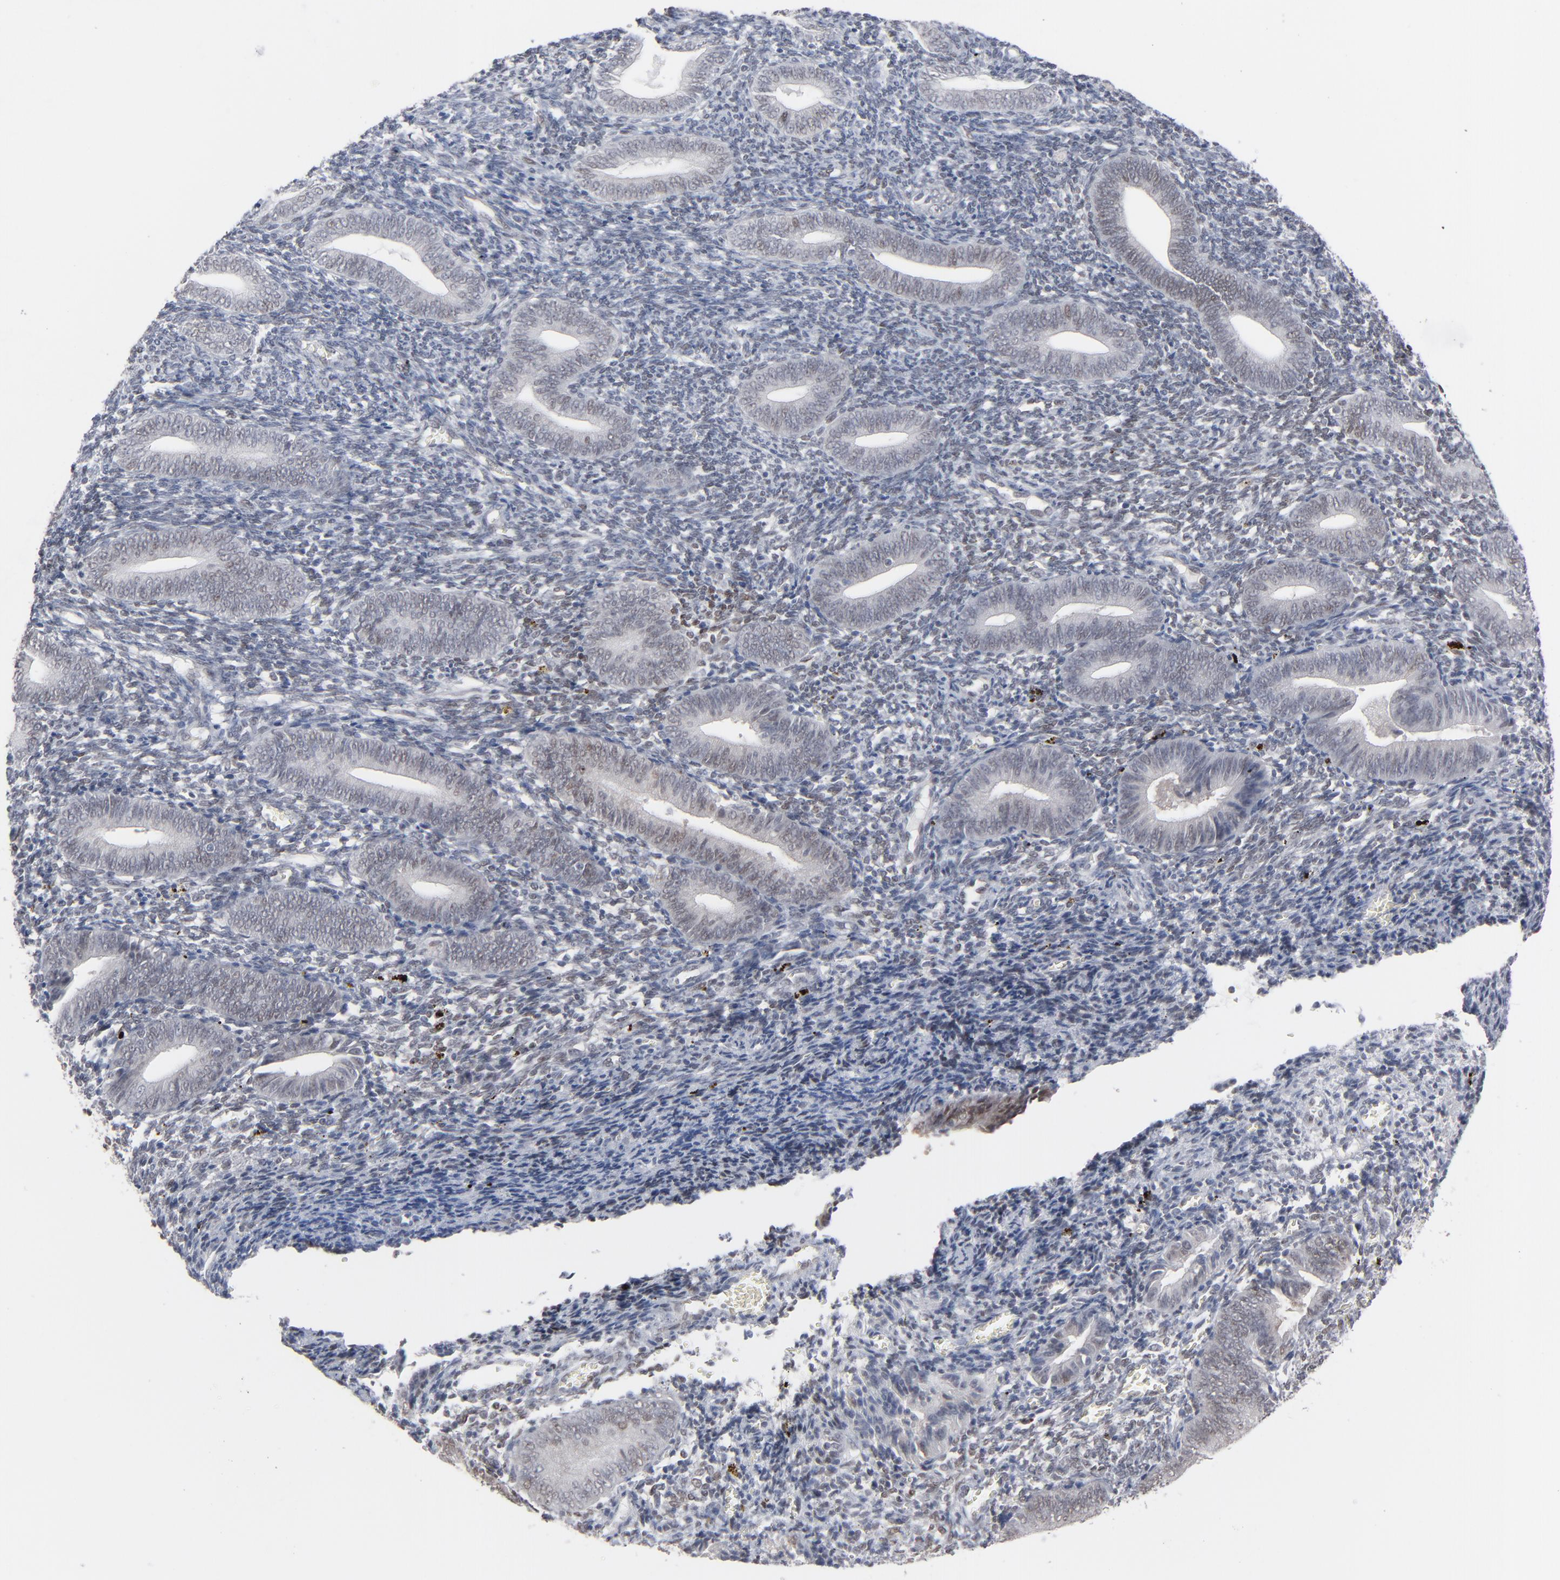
{"staining": {"intensity": "weak", "quantity": "25%-75%", "location": "nuclear"}, "tissue": "endometrium", "cell_type": "Cells in endometrial stroma", "image_type": "normal", "snomed": [{"axis": "morphology", "description": "Normal tissue, NOS"}, {"axis": "topography", "description": "Uterus"}, {"axis": "topography", "description": "Endometrium"}], "caption": "Protein staining of benign endometrium displays weak nuclear staining in about 25%-75% of cells in endometrial stroma.", "gene": "IRF9", "patient": {"sex": "female", "age": 33}}